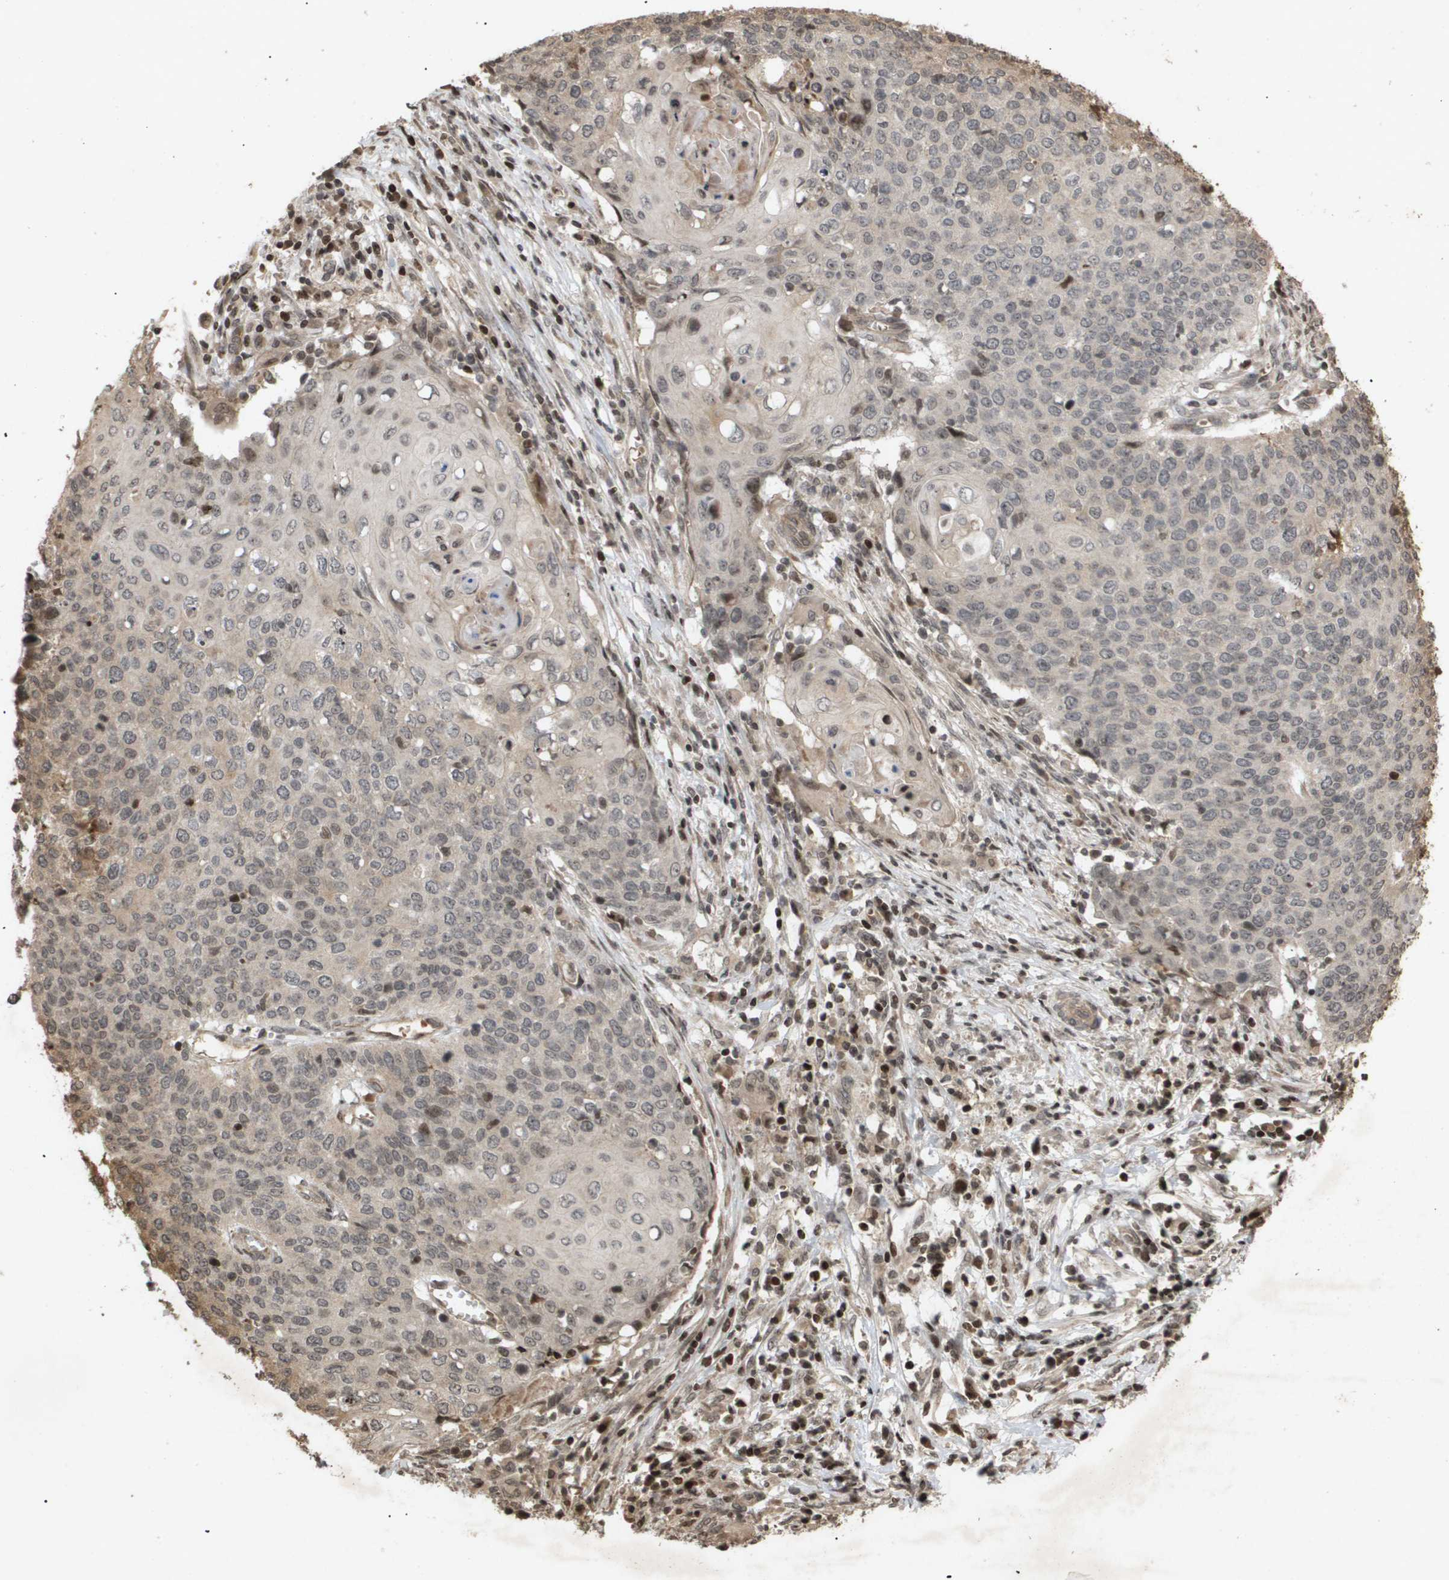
{"staining": {"intensity": "weak", "quantity": "<25%", "location": "cytoplasmic/membranous"}, "tissue": "cervical cancer", "cell_type": "Tumor cells", "image_type": "cancer", "snomed": [{"axis": "morphology", "description": "Squamous cell carcinoma, NOS"}, {"axis": "topography", "description": "Cervix"}], "caption": "The immunohistochemistry photomicrograph has no significant positivity in tumor cells of cervical cancer (squamous cell carcinoma) tissue.", "gene": "HSPA6", "patient": {"sex": "female", "age": 39}}